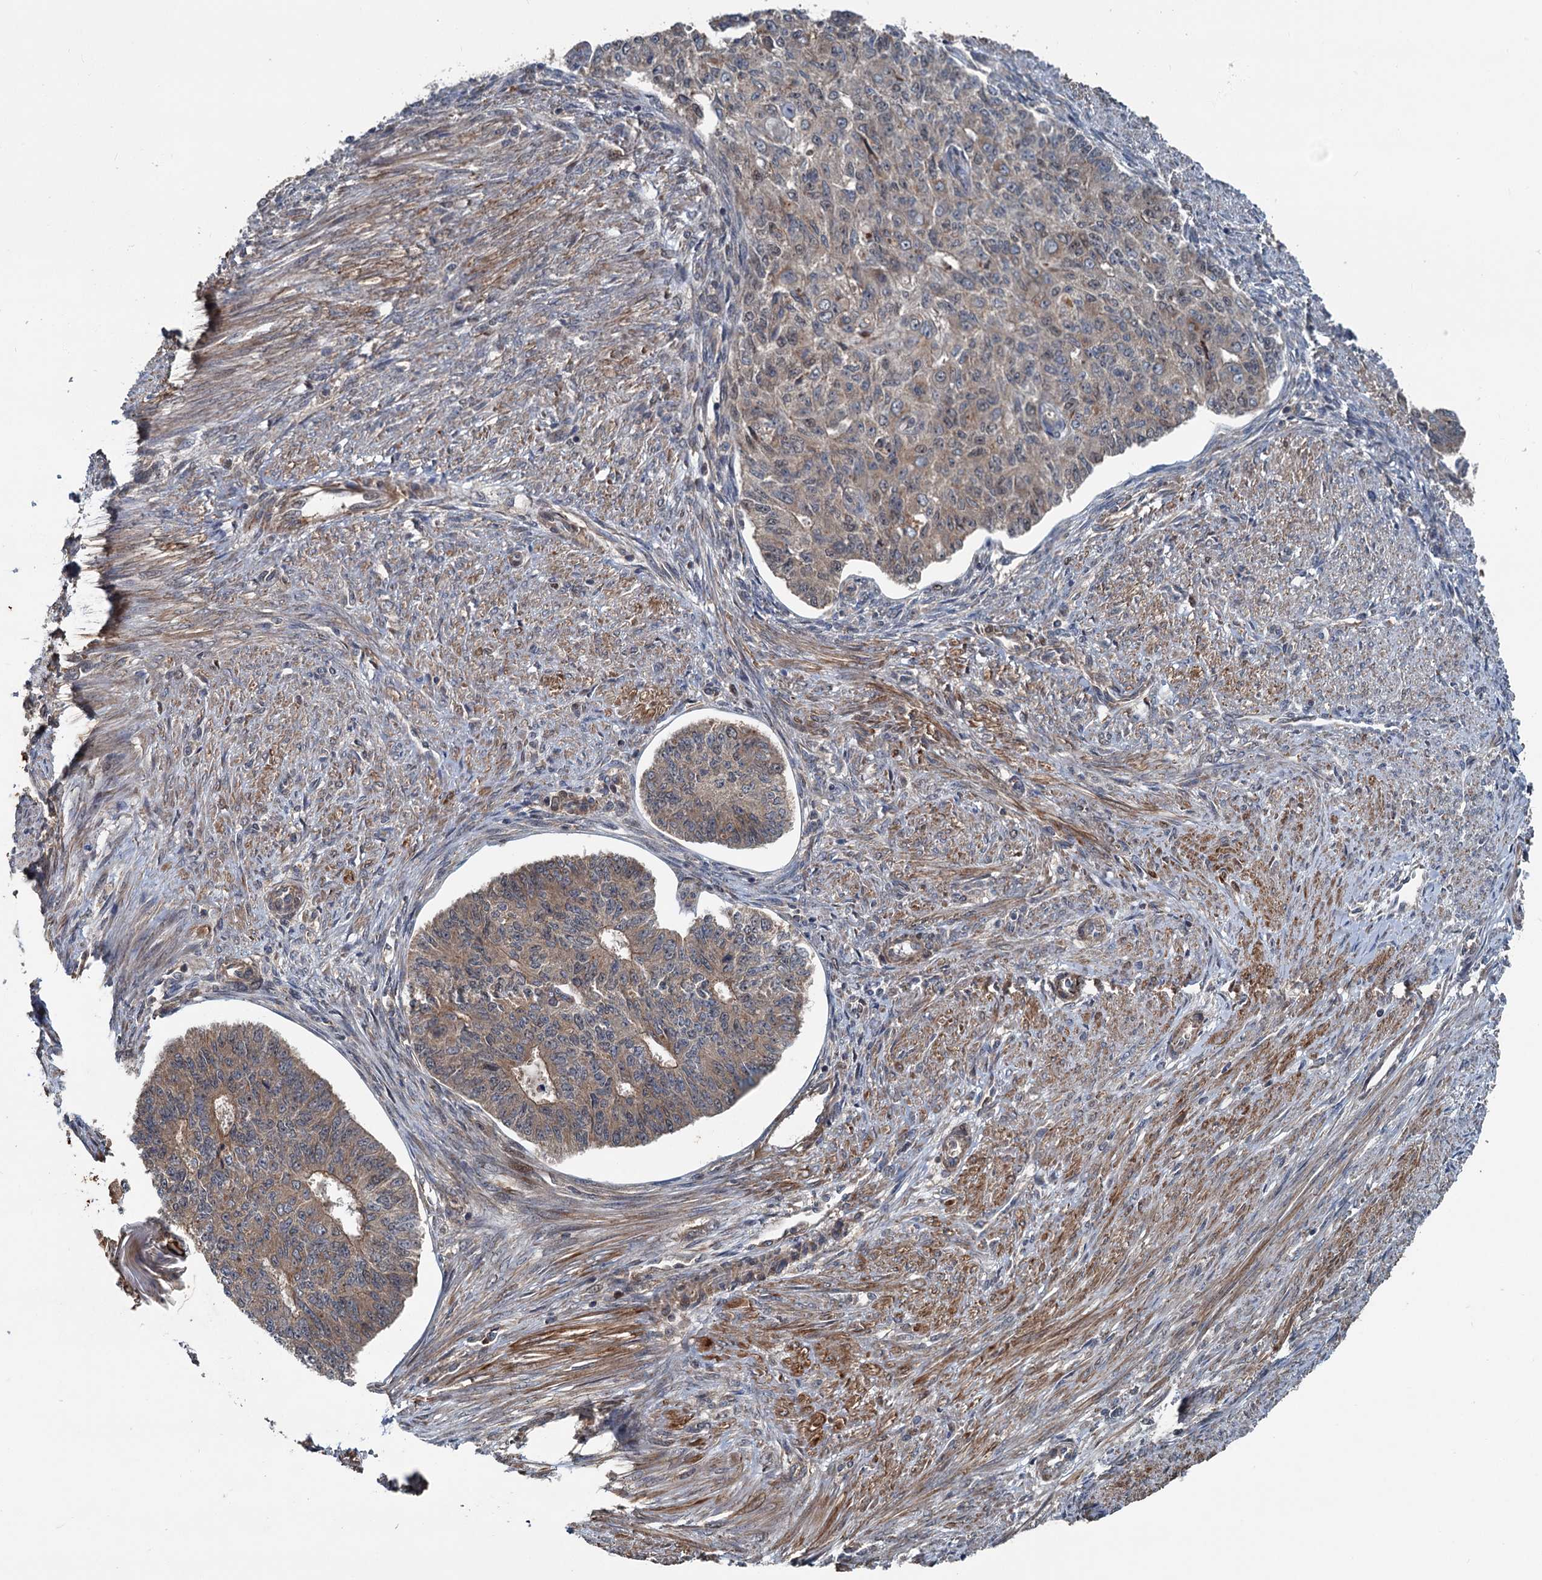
{"staining": {"intensity": "weak", "quantity": ">75%", "location": "cytoplasmic/membranous"}, "tissue": "endometrial cancer", "cell_type": "Tumor cells", "image_type": "cancer", "snomed": [{"axis": "morphology", "description": "Adenocarcinoma, NOS"}, {"axis": "topography", "description": "Endometrium"}], "caption": "An immunohistochemistry (IHC) micrograph of neoplastic tissue is shown. Protein staining in brown labels weak cytoplasmic/membranous positivity in endometrial cancer (adenocarcinoma) within tumor cells.", "gene": "TEDC1", "patient": {"sex": "female", "age": 32}}